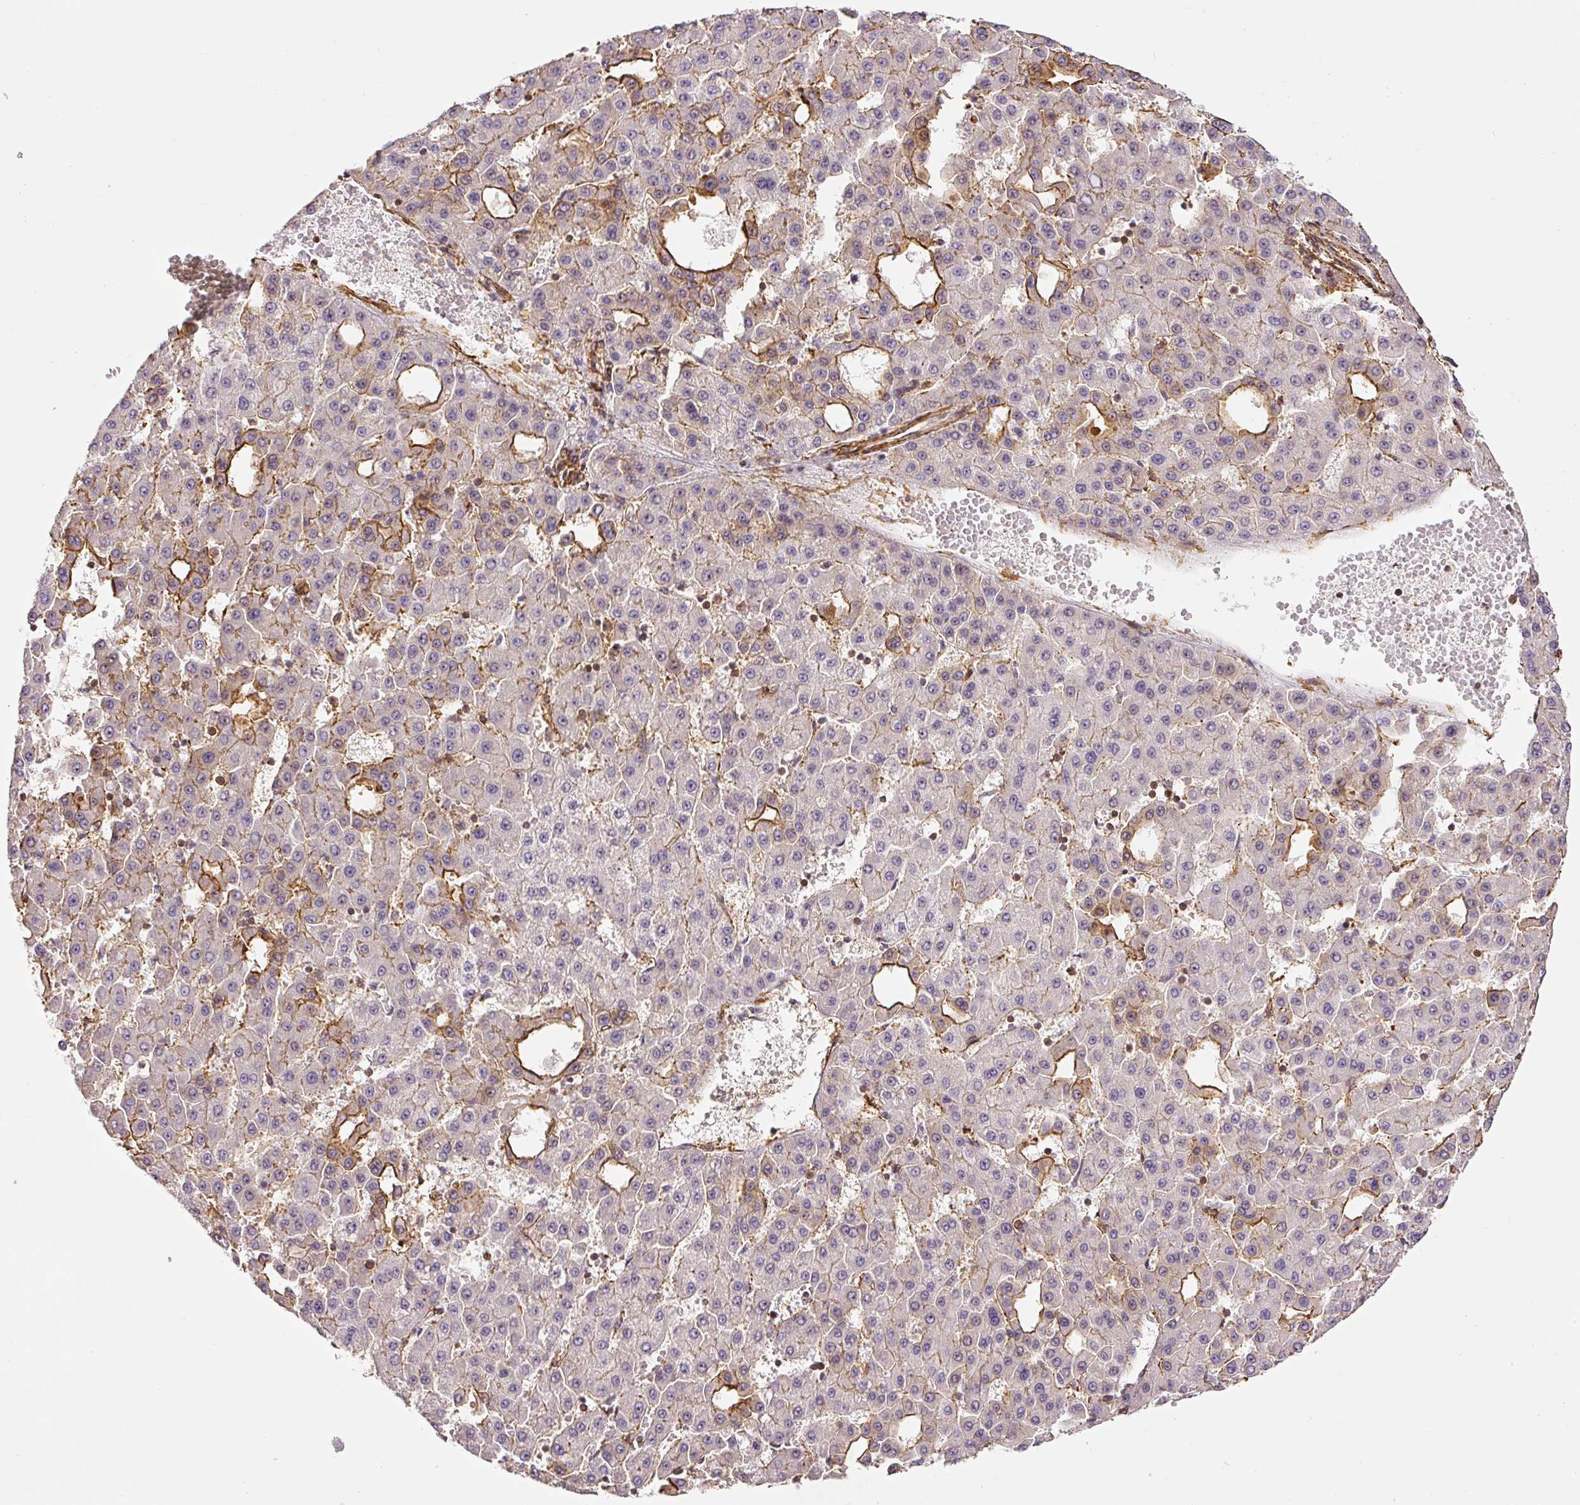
{"staining": {"intensity": "moderate", "quantity": "<25%", "location": "cytoplasmic/membranous"}, "tissue": "liver cancer", "cell_type": "Tumor cells", "image_type": "cancer", "snomed": [{"axis": "morphology", "description": "Carcinoma, Hepatocellular, NOS"}, {"axis": "topography", "description": "Liver"}], "caption": "Immunohistochemistry (IHC) (DAB) staining of liver hepatocellular carcinoma exhibits moderate cytoplasmic/membranous protein positivity in approximately <25% of tumor cells.", "gene": "MYL12A", "patient": {"sex": "male", "age": 47}}